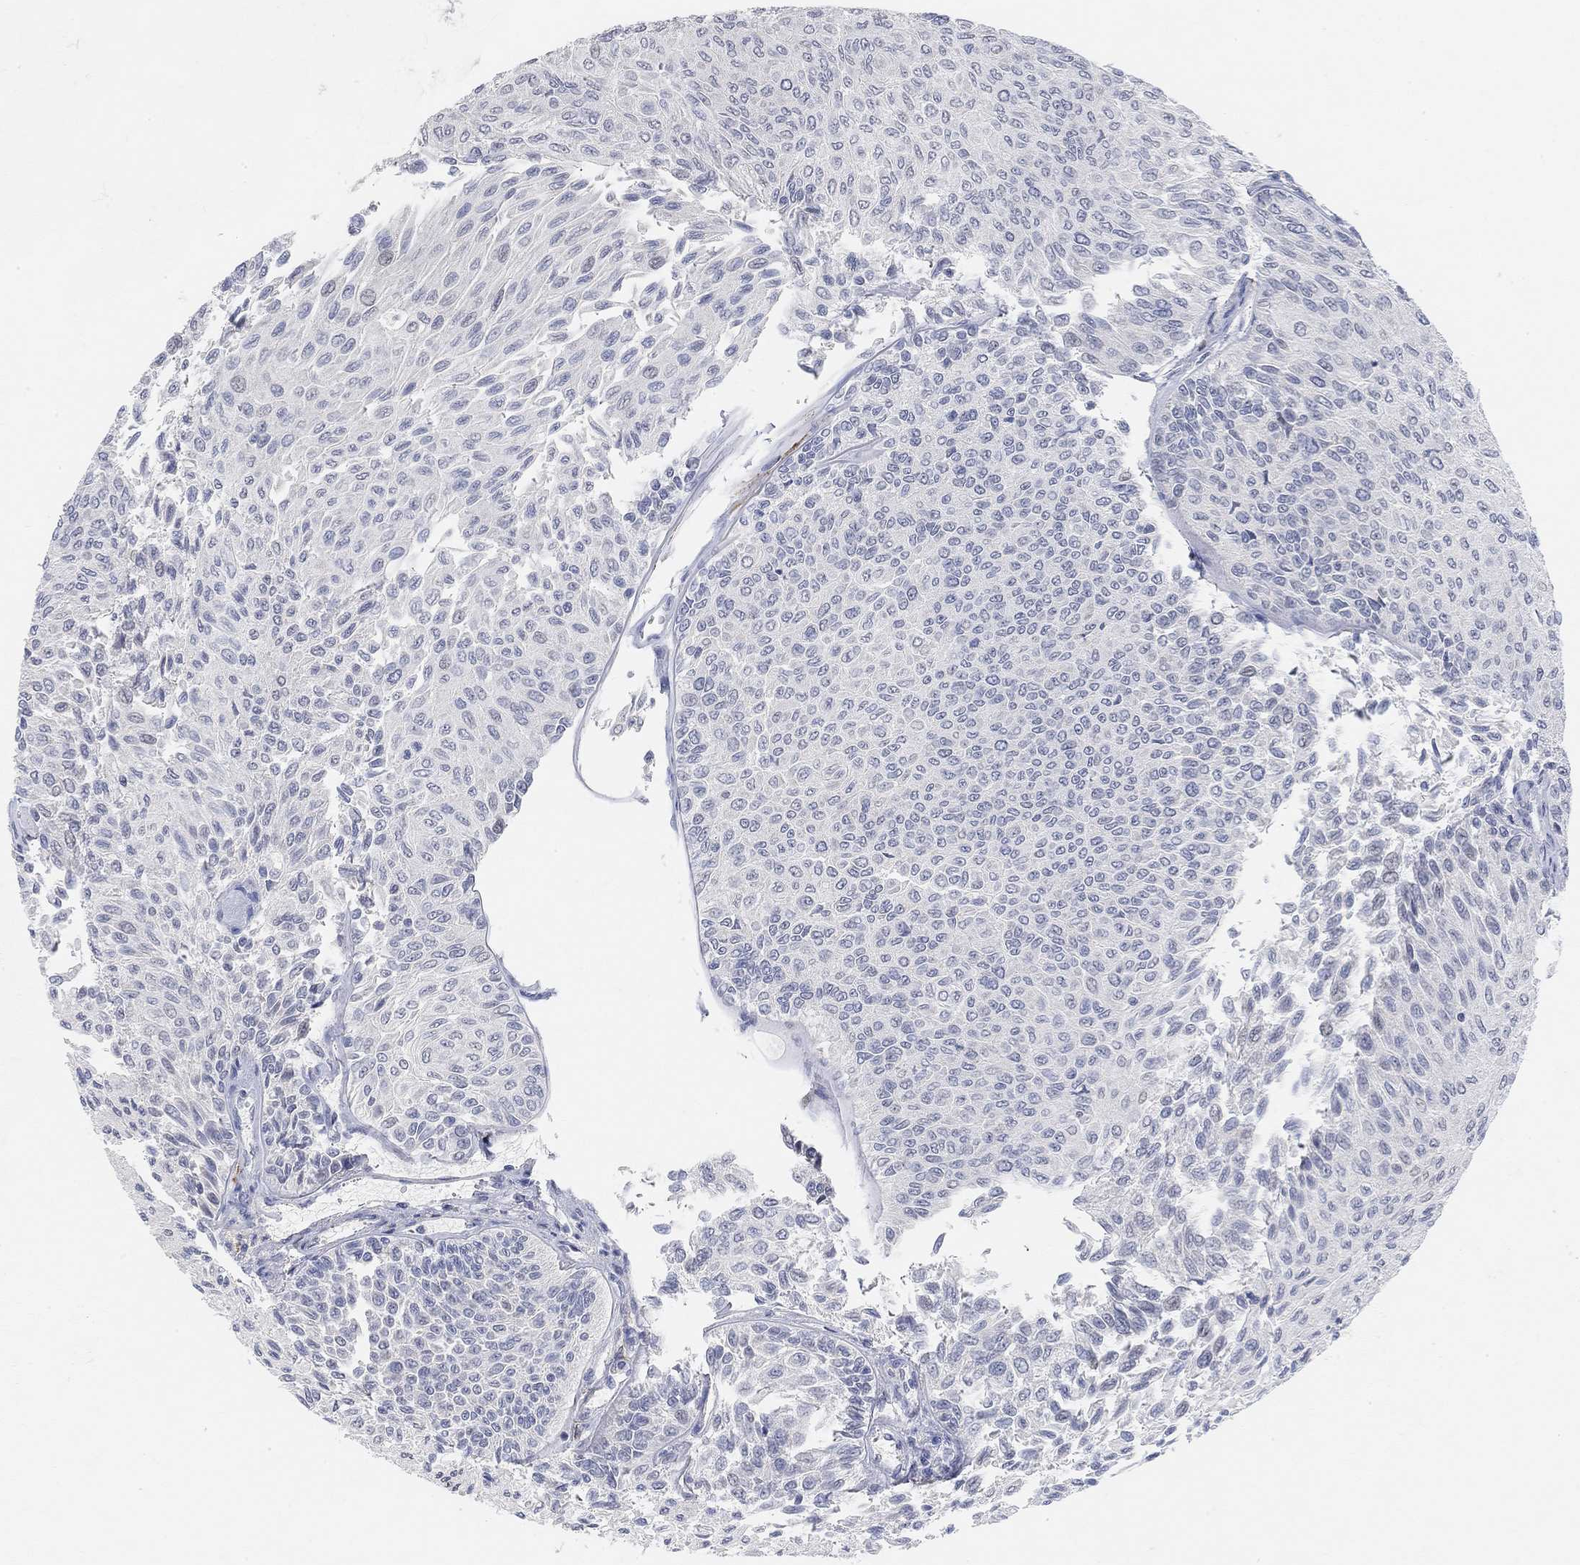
{"staining": {"intensity": "negative", "quantity": "none", "location": "none"}, "tissue": "urothelial cancer", "cell_type": "Tumor cells", "image_type": "cancer", "snomed": [{"axis": "morphology", "description": "Urothelial carcinoma, Low grade"}, {"axis": "topography", "description": "Ureter, NOS"}, {"axis": "topography", "description": "Urinary bladder"}], "caption": "Photomicrograph shows no significant protein positivity in tumor cells of urothelial cancer.", "gene": "VAT1L", "patient": {"sex": "male", "age": 78}}